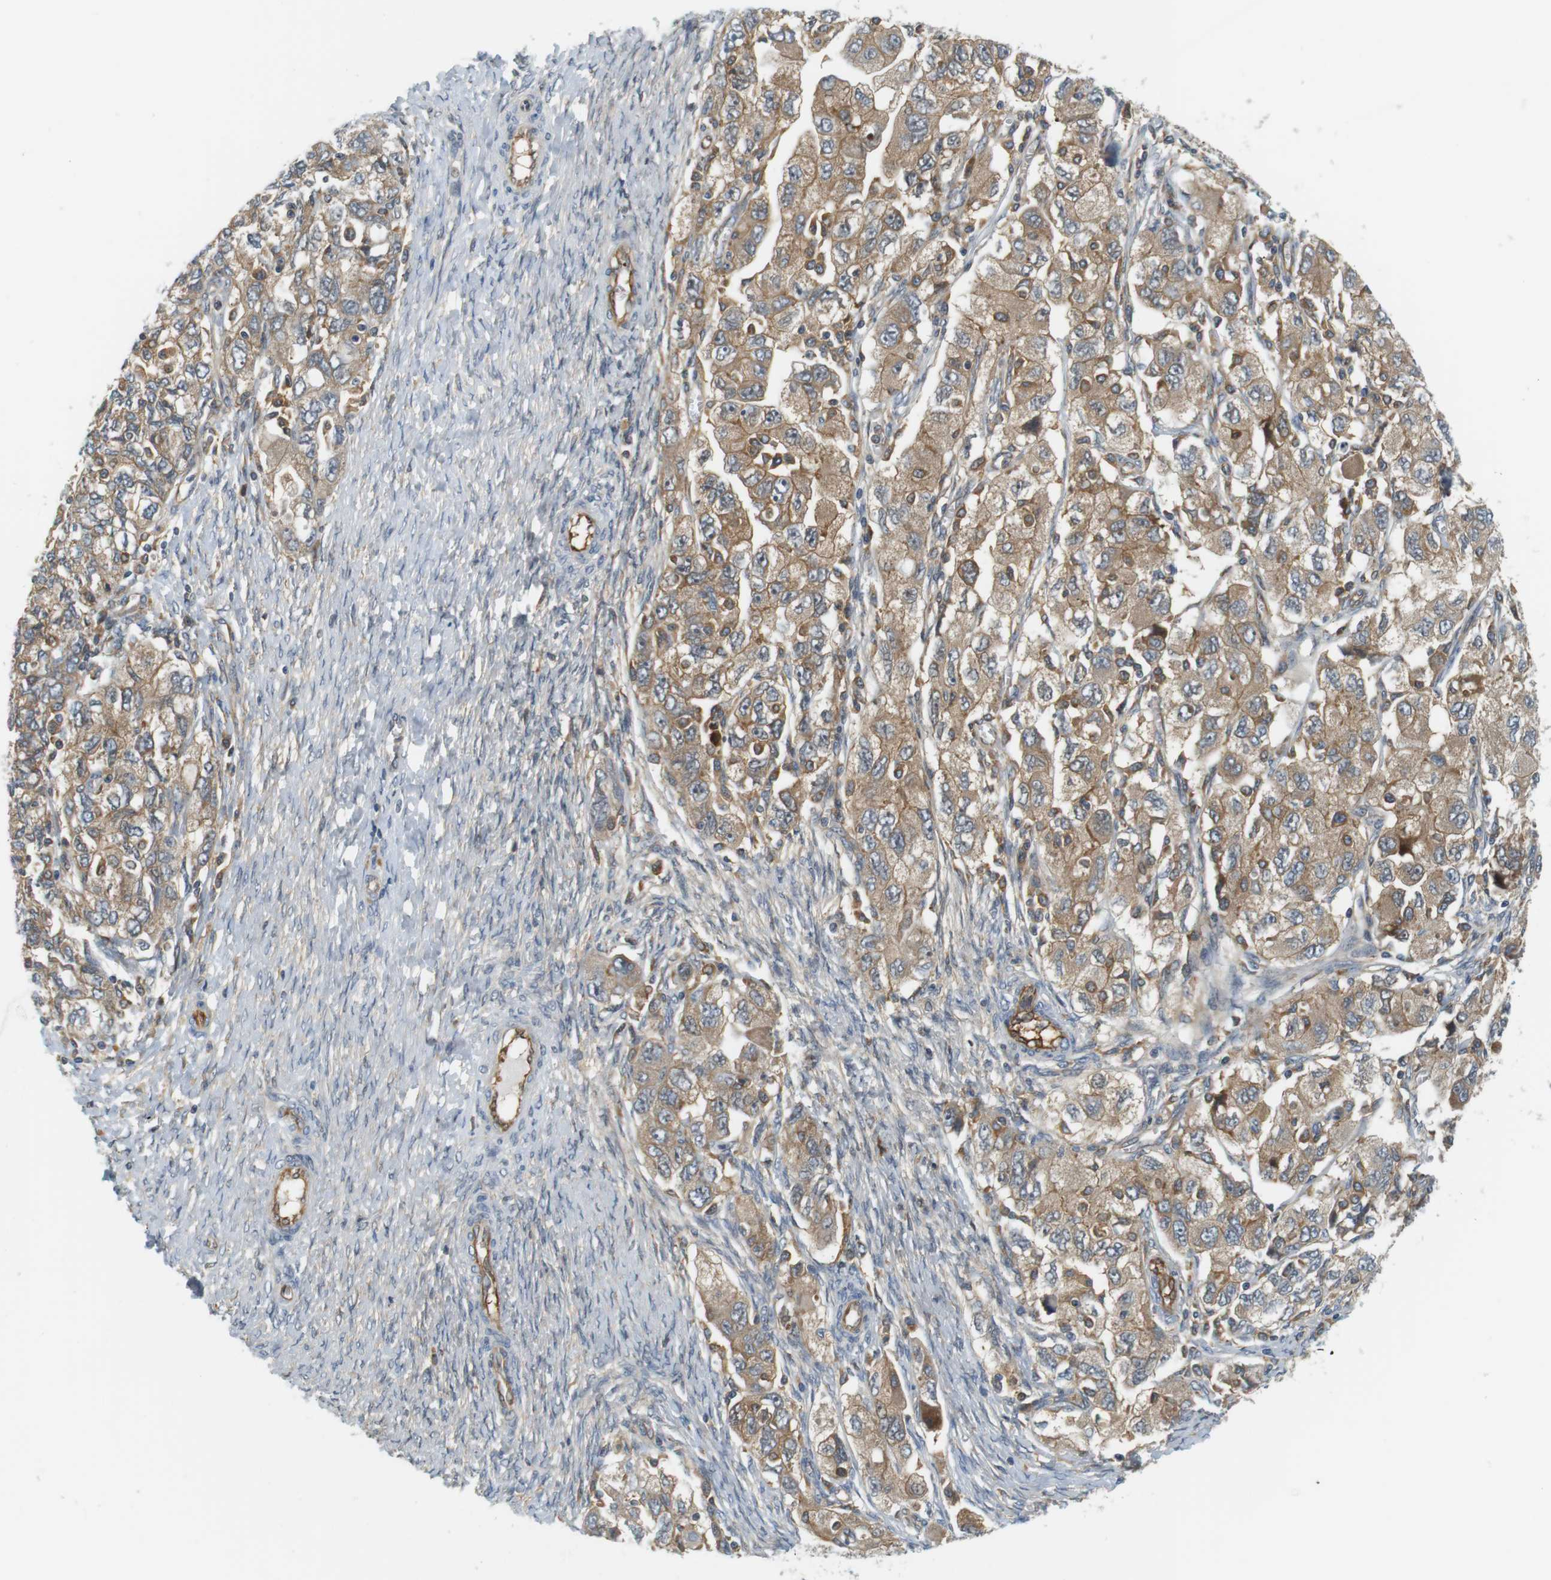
{"staining": {"intensity": "moderate", "quantity": ">75%", "location": "cytoplasmic/membranous"}, "tissue": "ovarian cancer", "cell_type": "Tumor cells", "image_type": "cancer", "snomed": [{"axis": "morphology", "description": "Carcinoma, NOS"}, {"axis": "morphology", "description": "Cystadenocarcinoma, serous, NOS"}, {"axis": "topography", "description": "Ovary"}], "caption": "This micrograph displays immunohistochemistry staining of human serous cystadenocarcinoma (ovarian), with medium moderate cytoplasmic/membranous staining in about >75% of tumor cells.", "gene": "SH3GLB1", "patient": {"sex": "female", "age": 69}}